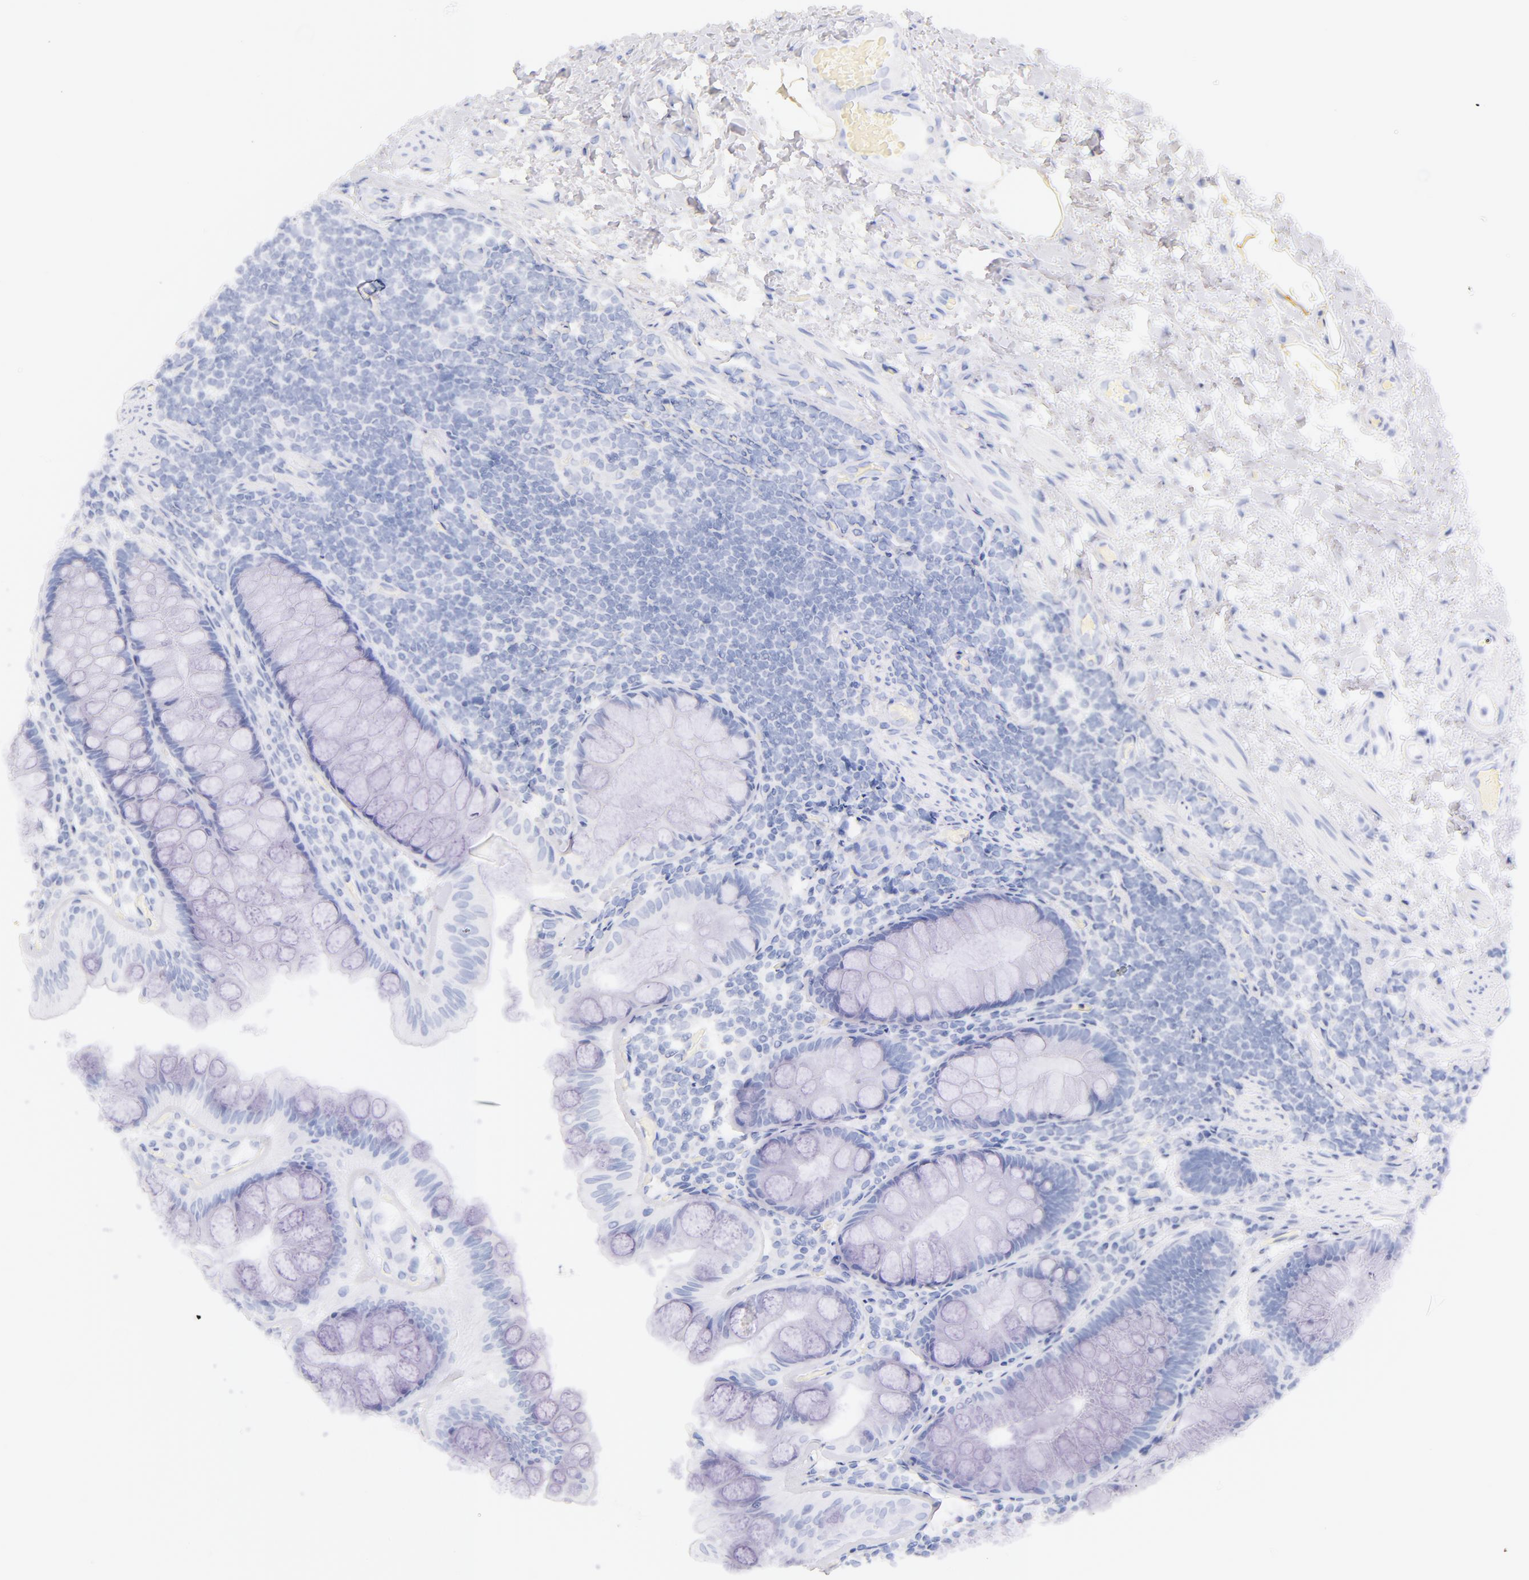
{"staining": {"intensity": "negative", "quantity": "none", "location": "none"}, "tissue": "rectum", "cell_type": "Glandular cells", "image_type": "normal", "snomed": [{"axis": "morphology", "description": "Normal tissue, NOS"}, {"axis": "topography", "description": "Rectum"}], "caption": "The micrograph exhibits no significant expression in glandular cells of rectum.", "gene": "CD44", "patient": {"sex": "male", "age": 77}}